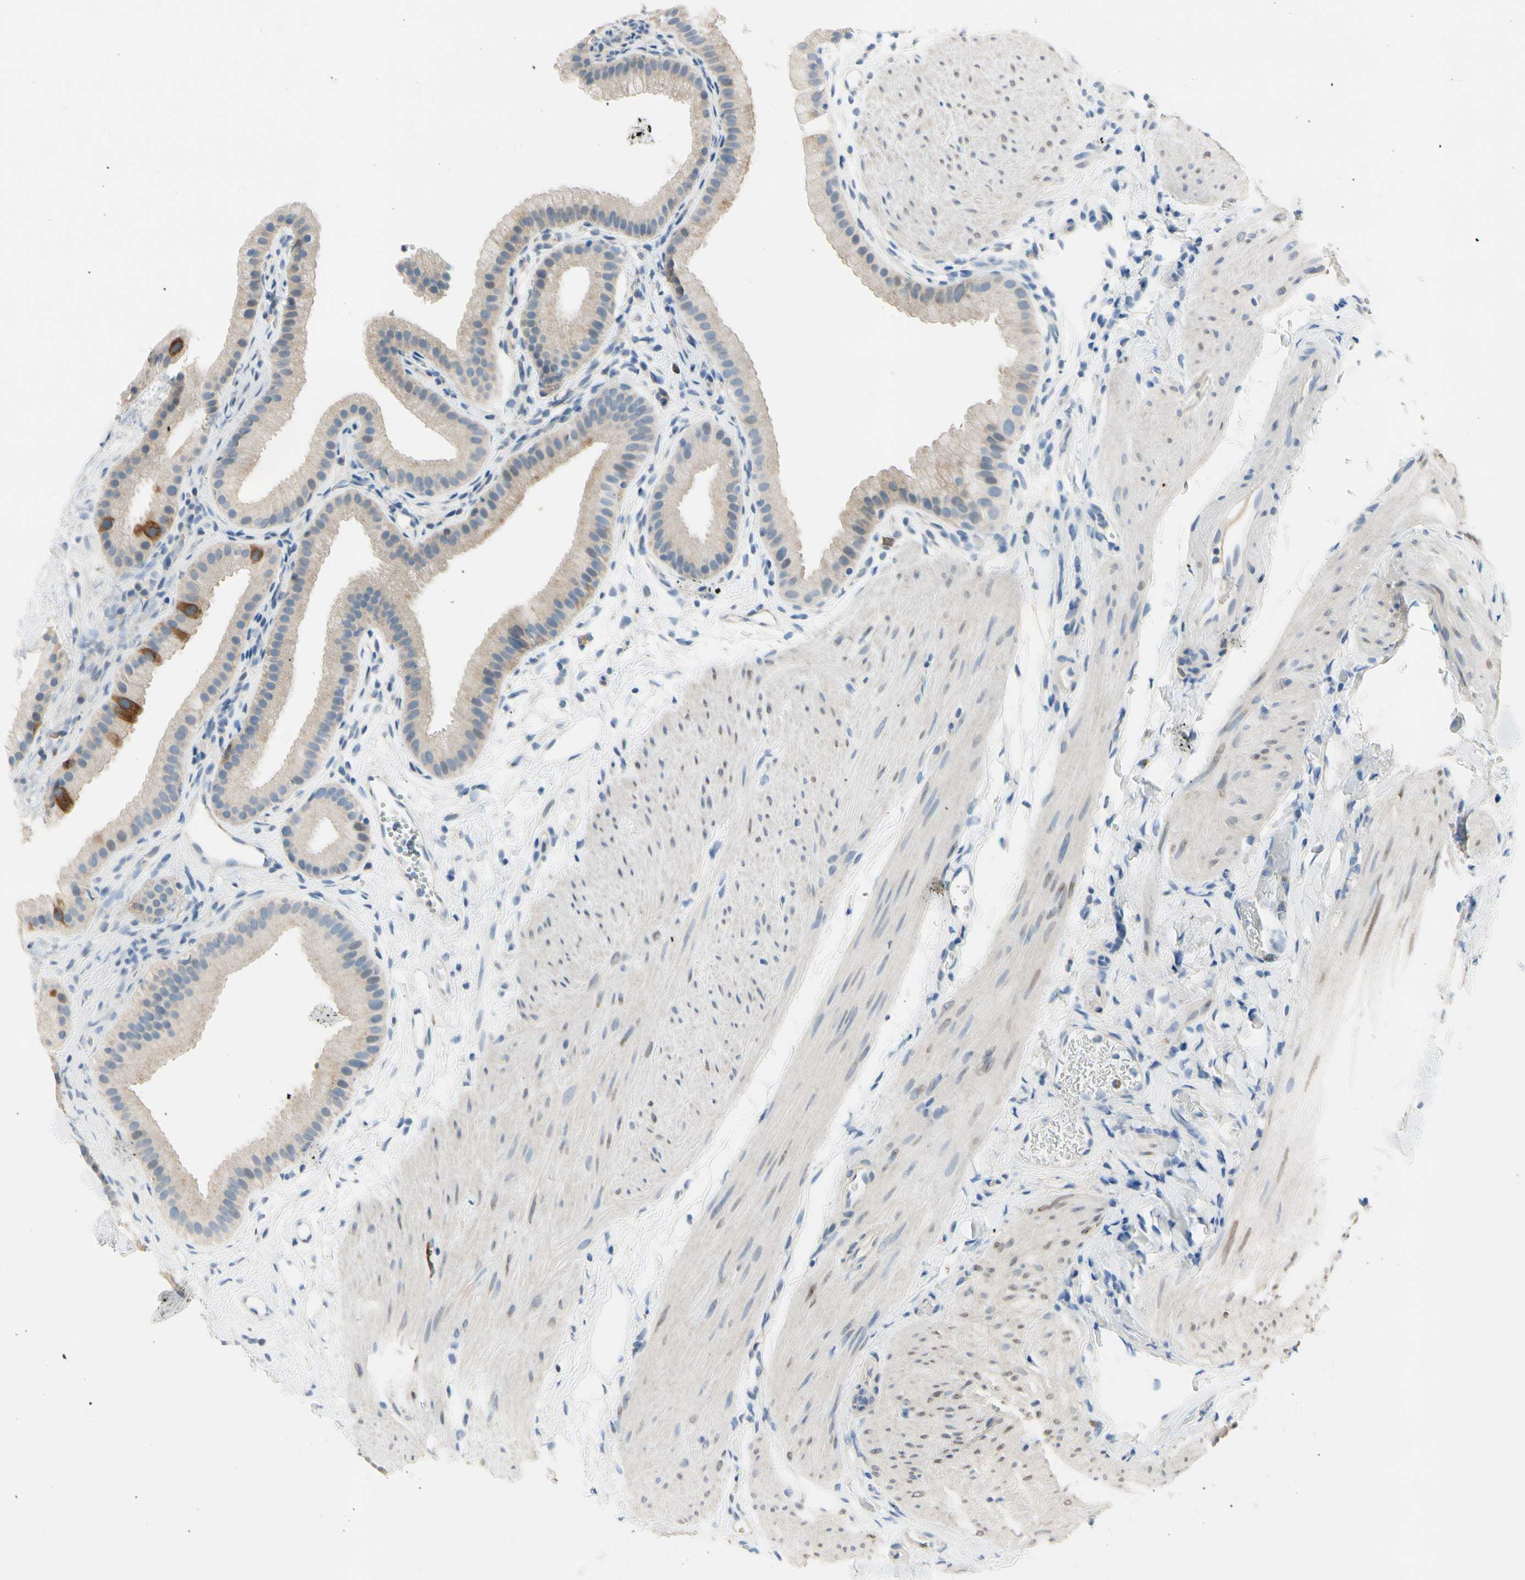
{"staining": {"intensity": "strong", "quantity": "<25%", "location": "cytoplasmic/membranous"}, "tissue": "gallbladder", "cell_type": "Glandular cells", "image_type": "normal", "snomed": [{"axis": "morphology", "description": "Normal tissue, NOS"}, {"axis": "topography", "description": "Gallbladder"}], "caption": "This histopathology image reveals immunohistochemistry staining of unremarkable gallbladder, with medium strong cytoplasmic/membranous expression in about <25% of glandular cells.", "gene": "CKAP2", "patient": {"sex": "female", "age": 64}}